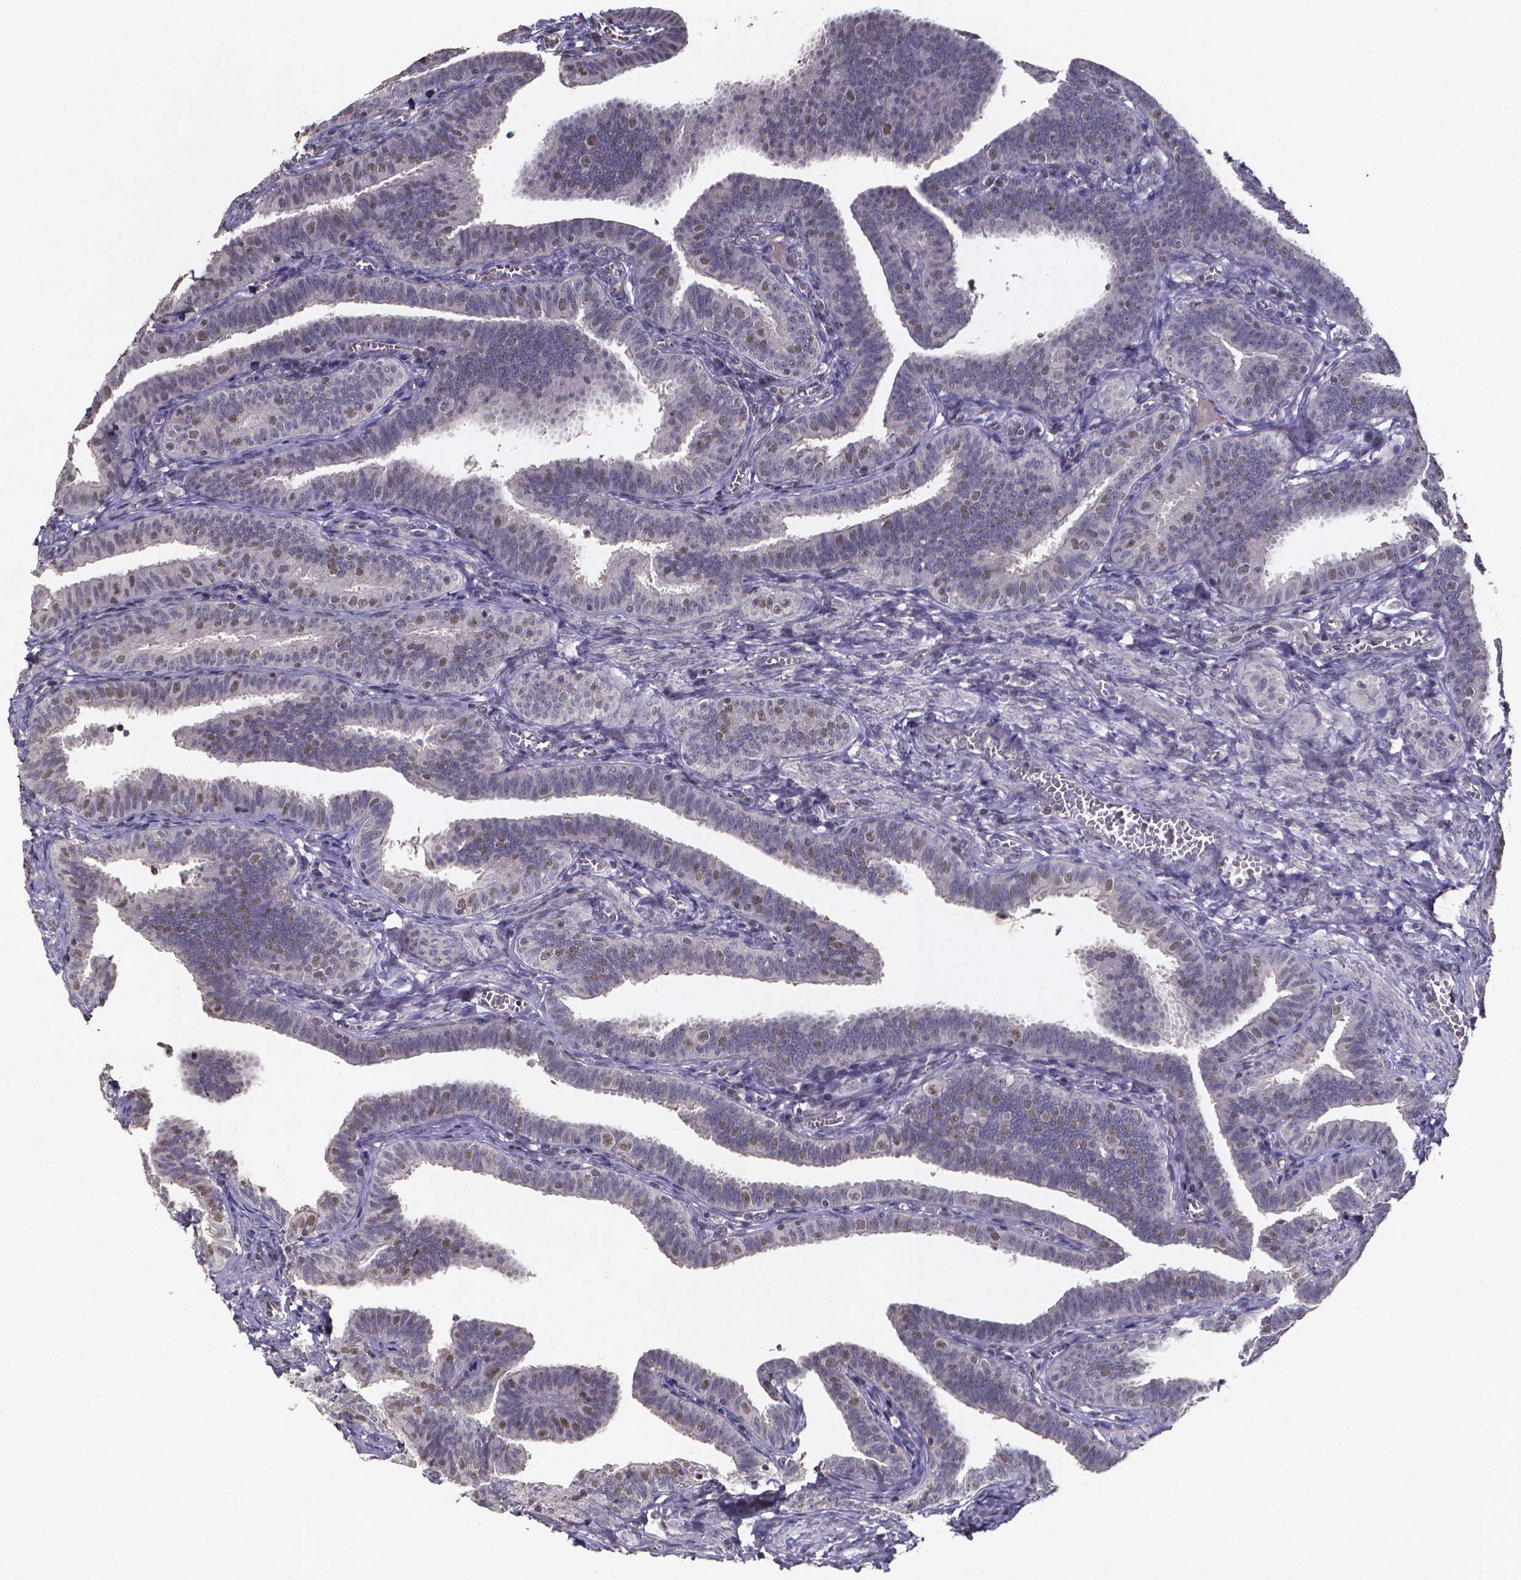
{"staining": {"intensity": "moderate", "quantity": "<25%", "location": "nuclear"}, "tissue": "fallopian tube", "cell_type": "Glandular cells", "image_type": "normal", "snomed": [{"axis": "morphology", "description": "Normal tissue, NOS"}, {"axis": "topography", "description": "Fallopian tube"}], "caption": "Approximately <25% of glandular cells in unremarkable fallopian tube exhibit moderate nuclear protein staining as visualized by brown immunohistochemical staining.", "gene": "TP73", "patient": {"sex": "female", "age": 25}}